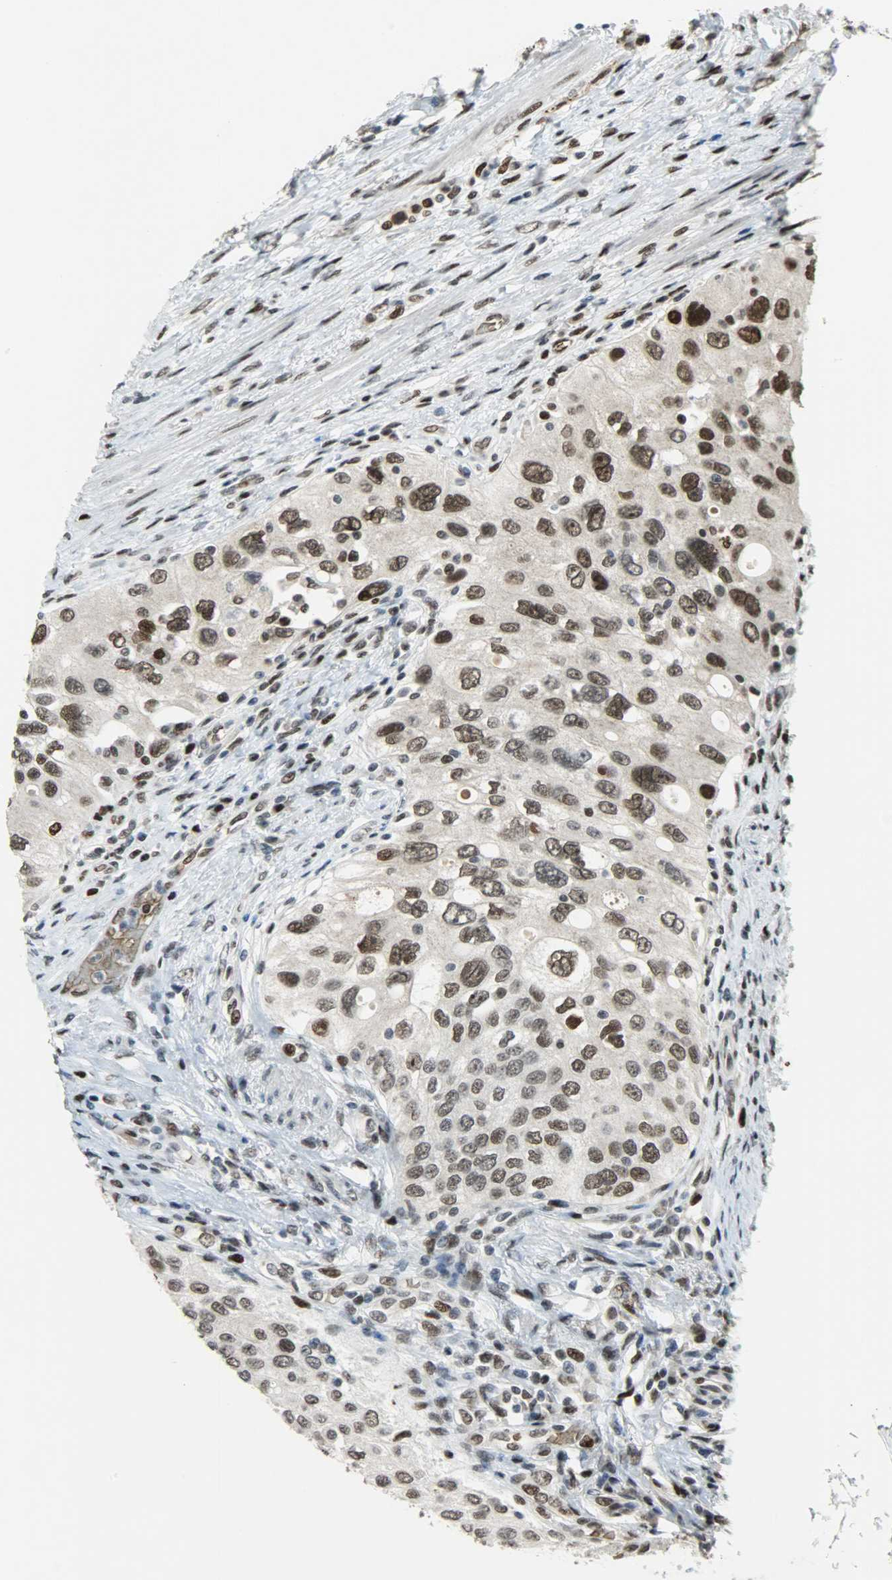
{"staining": {"intensity": "strong", "quantity": ">75%", "location": "nuclear"}, "tissue": "urothelial cancer", "cell_type": "Tumor cells", "image_type": "cancer", "snomed": [{"axis": "morphology", "description": "Urothelial carcinoma, High grade"}, {"axis": "topography", "description": "Urinary bladder"}], "caption": "Brown immunohistochemical staining in human high-grade urothelial carcinoma shows strong nuclear staining in approximately >75% of tumor cells.", "gene": "SNAI1", "patient": {"sex": "female", "age": 56}}